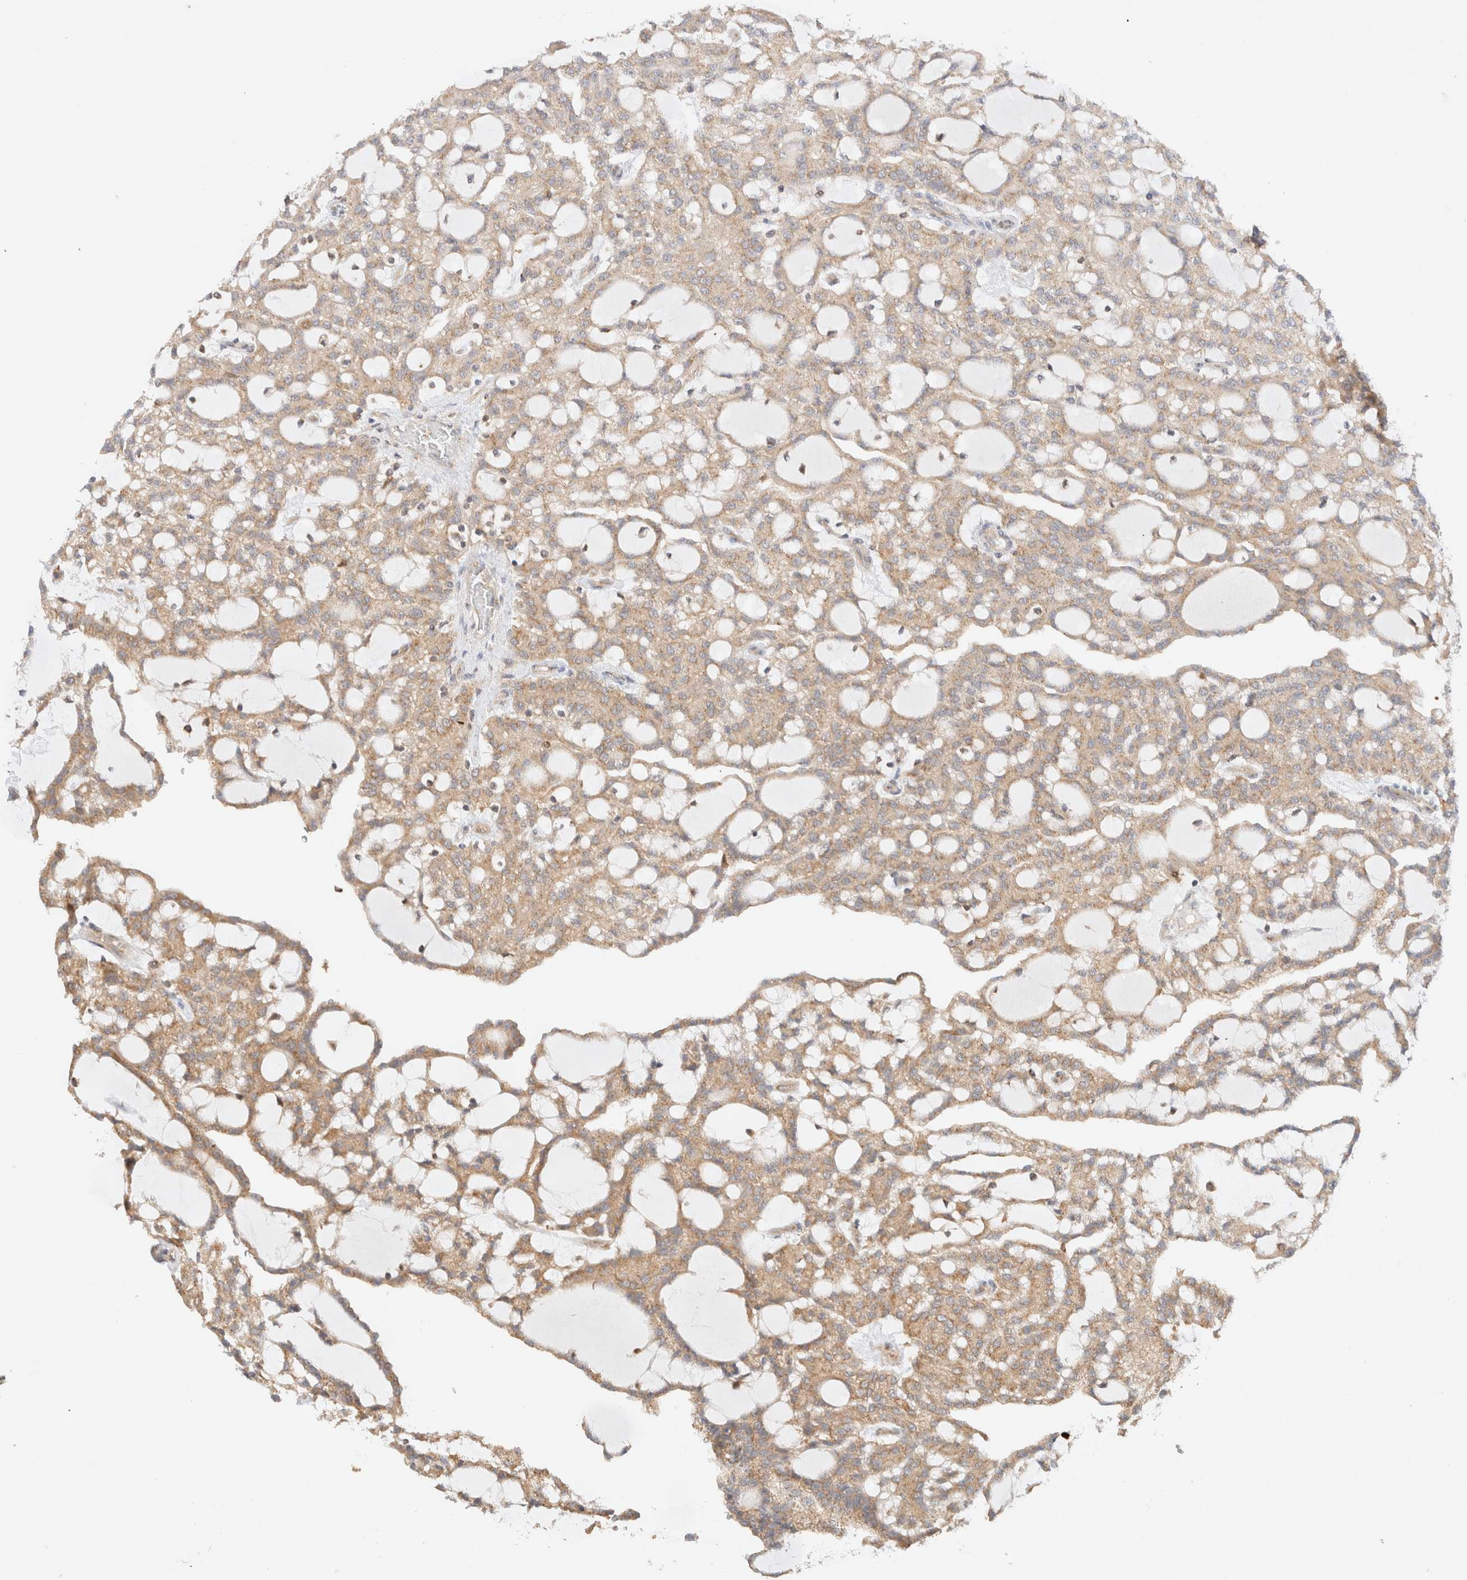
{"staining": {"intensity": "weak", "quantity": ">75%", "location": "cytoplasmic/membranous"}, "tissue": "renal cancer", "cell_type": "Tumor cells", "image_type": "cancer", "snomed": [{"axis": "morphology", "description": "Adenocarcinoma, NOS"}, {"axis": "topography", "description": "Kidney"}], "caption": "A low amount of weak cytoplasmic/membranous positivity is seen in approximately >75% of tumor cells in renal cancer (adenocarcinoma) tissue.", "gene": "RABEP1", "patient": {"sex": "male", "age": 63}}